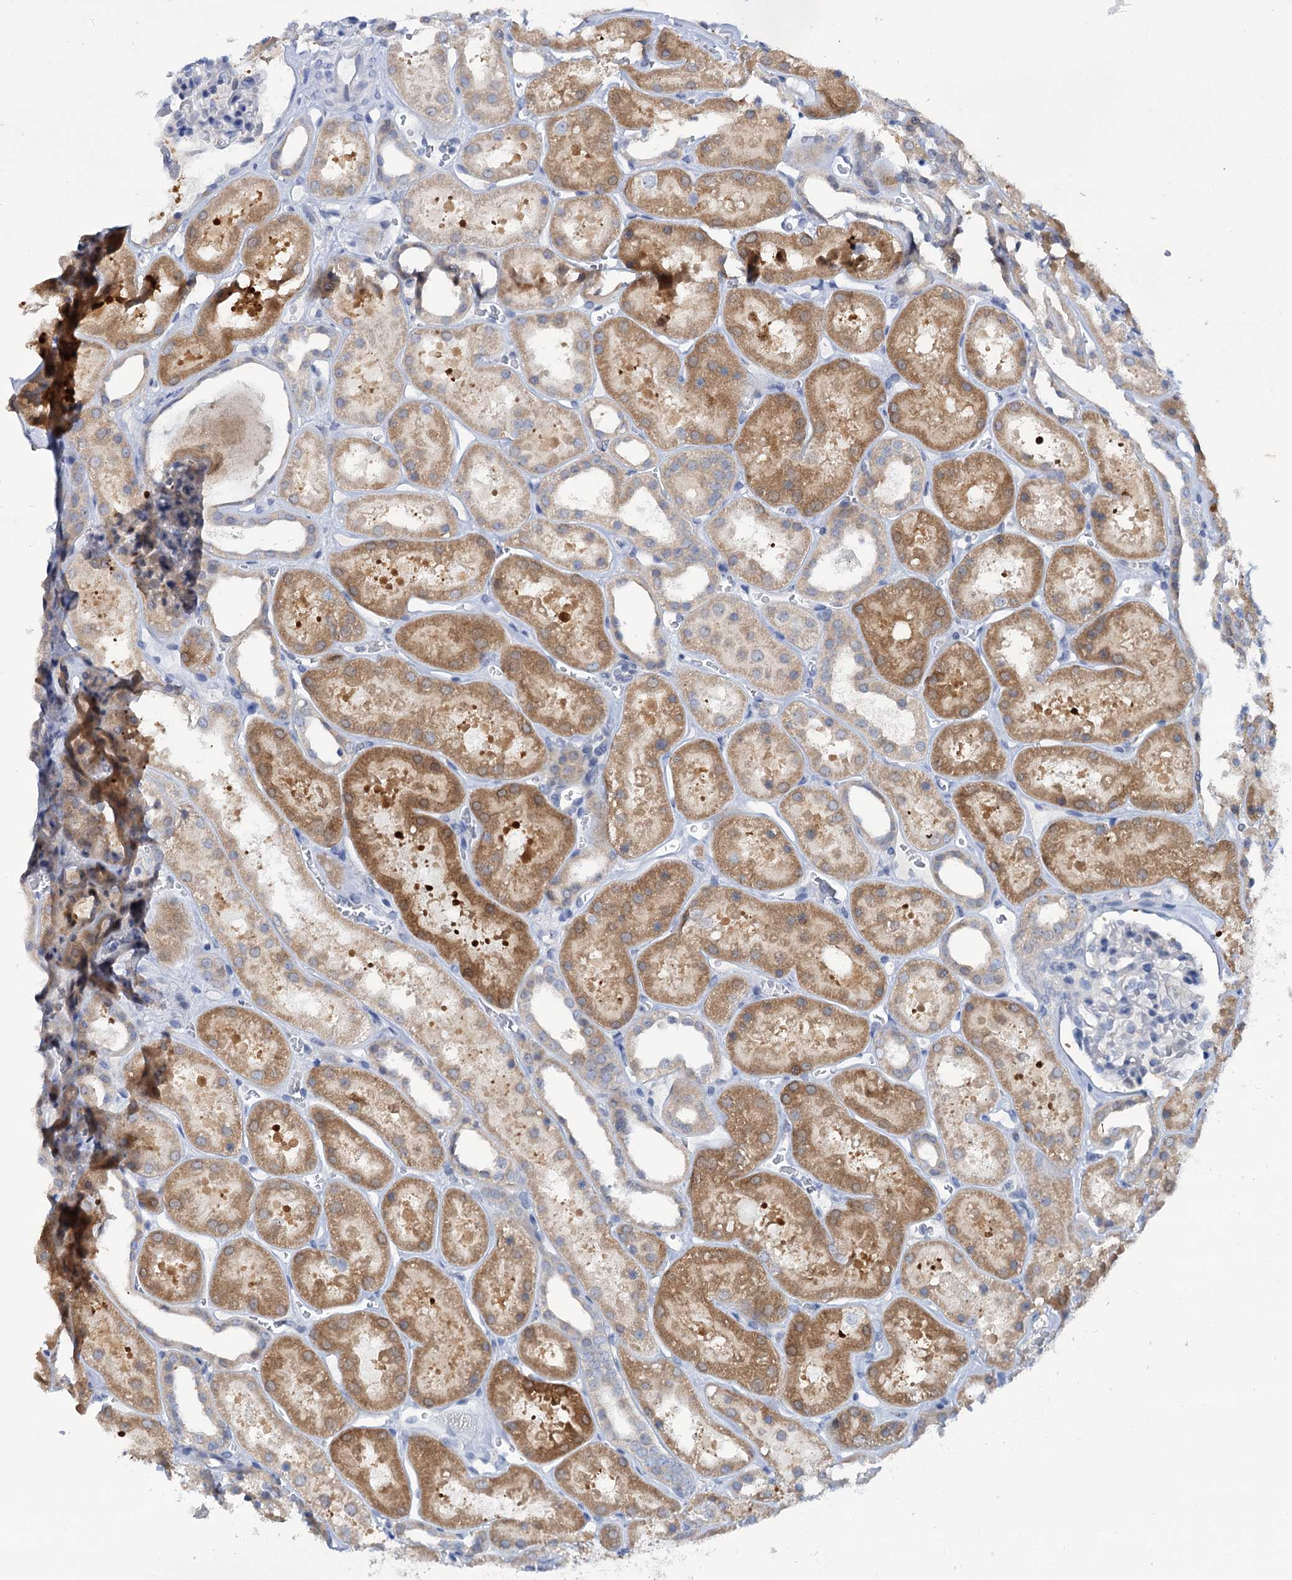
{"staining": {"intensity": "negative", "quantity": "none", "location": "none"}, "tissue": "kidney", "cell_type": "Cells in glomeruli", "image_type": "normal", "snomed": [{"axis": "morphology", "description": "Normal tissue, NOS"}, {"axis": "topography", "description": "Kidney"}], "caption": "Immunohistochemistry (IHC) micrograph of benign kidney: human kidney stained with DAB demonstrates no significant protein positivity in cells in glomeruli.", "gene": "MID1IP1", "patient": {"sex": "female", "age": 41}}